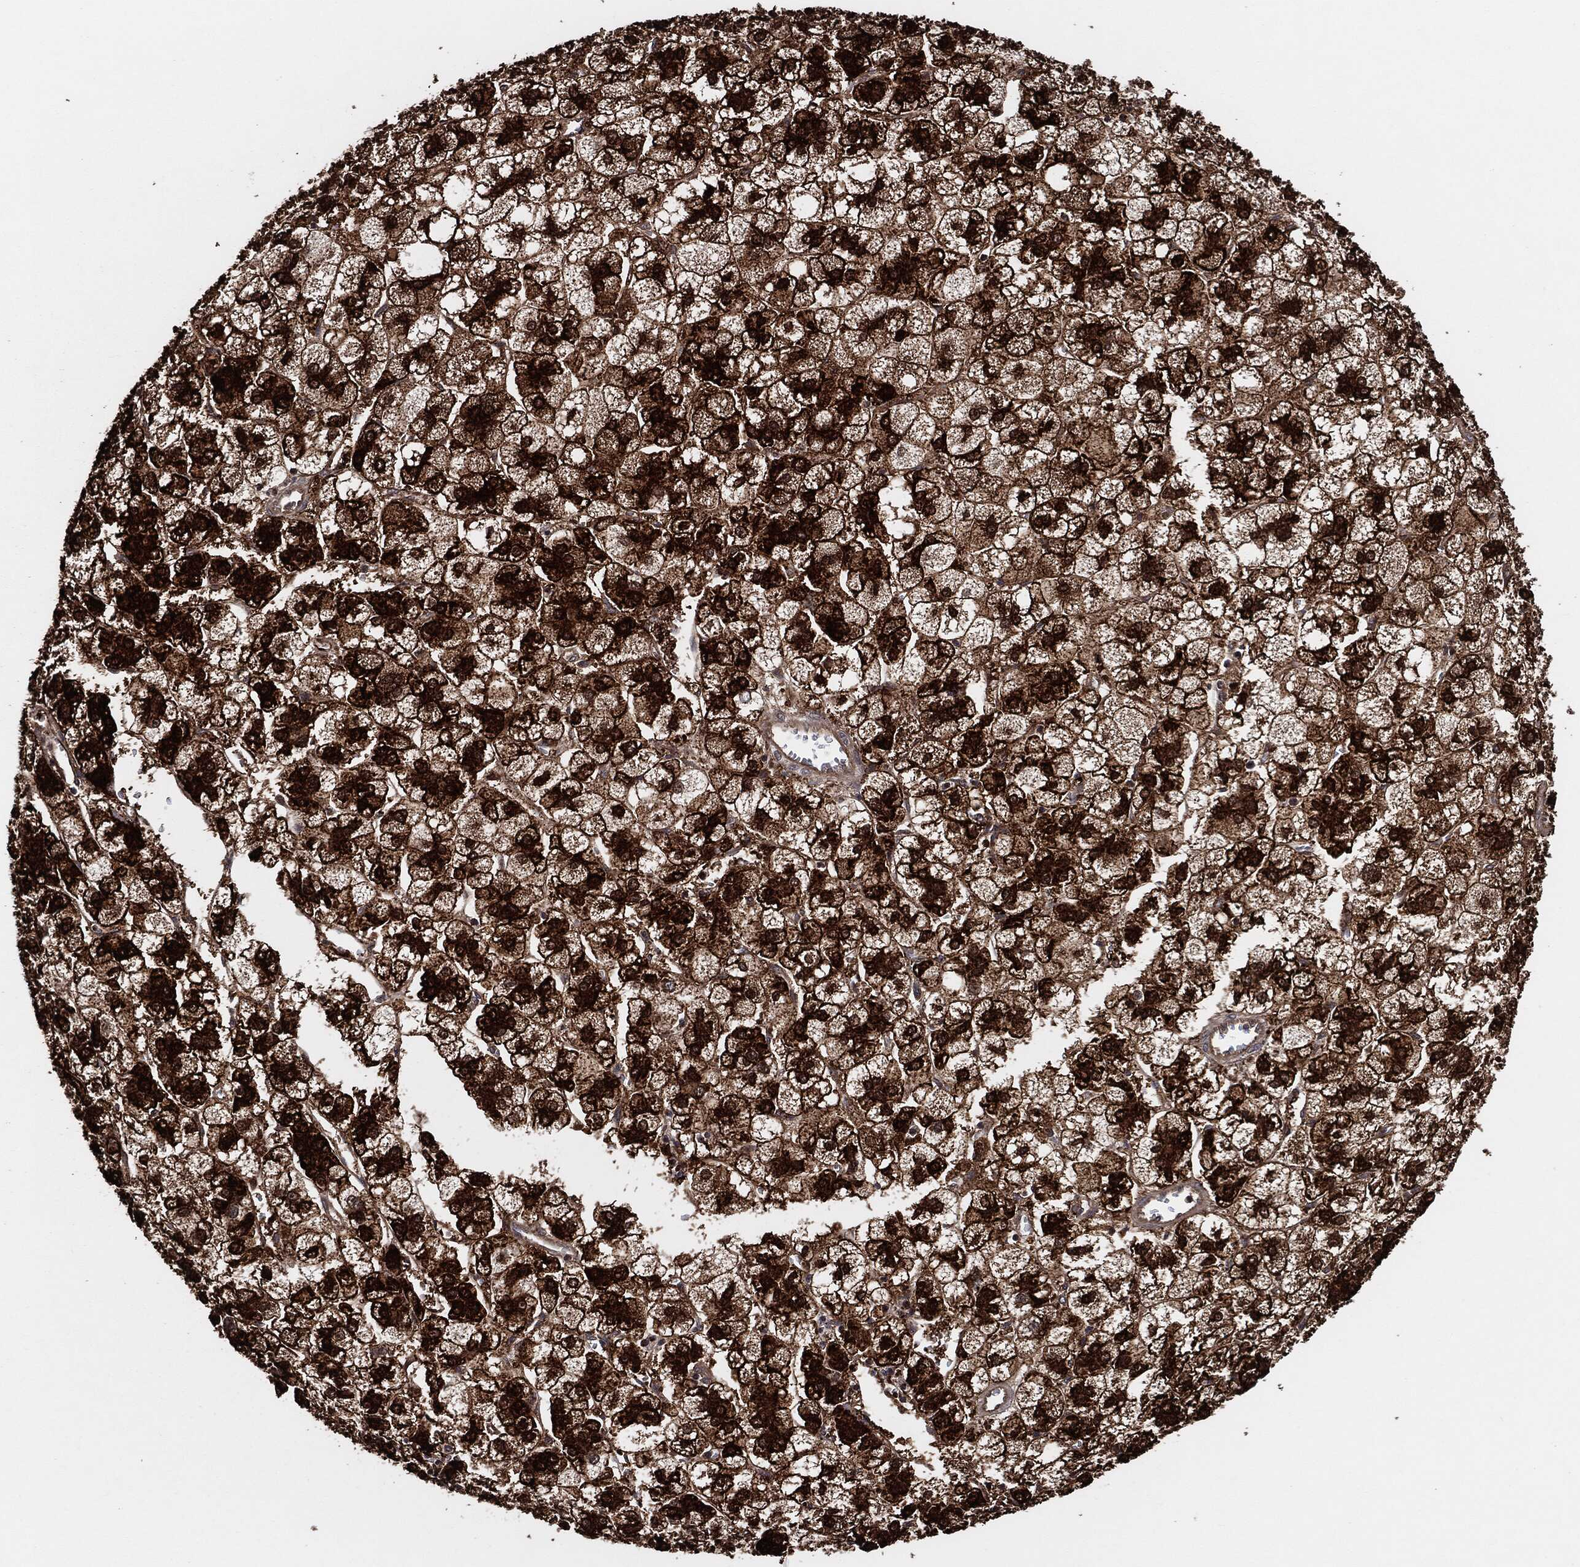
{"staining": {"intensity": "strong", "quantity": ">75%", "location": "cytoplasmic/membranous"}, "tissue": "liver cancer", "cell_type": "Tumor cells", "image_type": "cancer", "snomed": [{"axis": "morphology", "description": "Carcinoma, Hepatocellular, NOS"}, {"axis": "topography", "description": "Liver"}], "caption": "Immunohistochemical staining of hepatocellular carcinoma (liver) demonstrates strong cytoplasmic/membranous protein expression in about >75% of tumor cells. (IHC, brightfield microscopy, high magnification).", "gene": "BCAR1", "patient": {"sex": "male", "age": 73}}